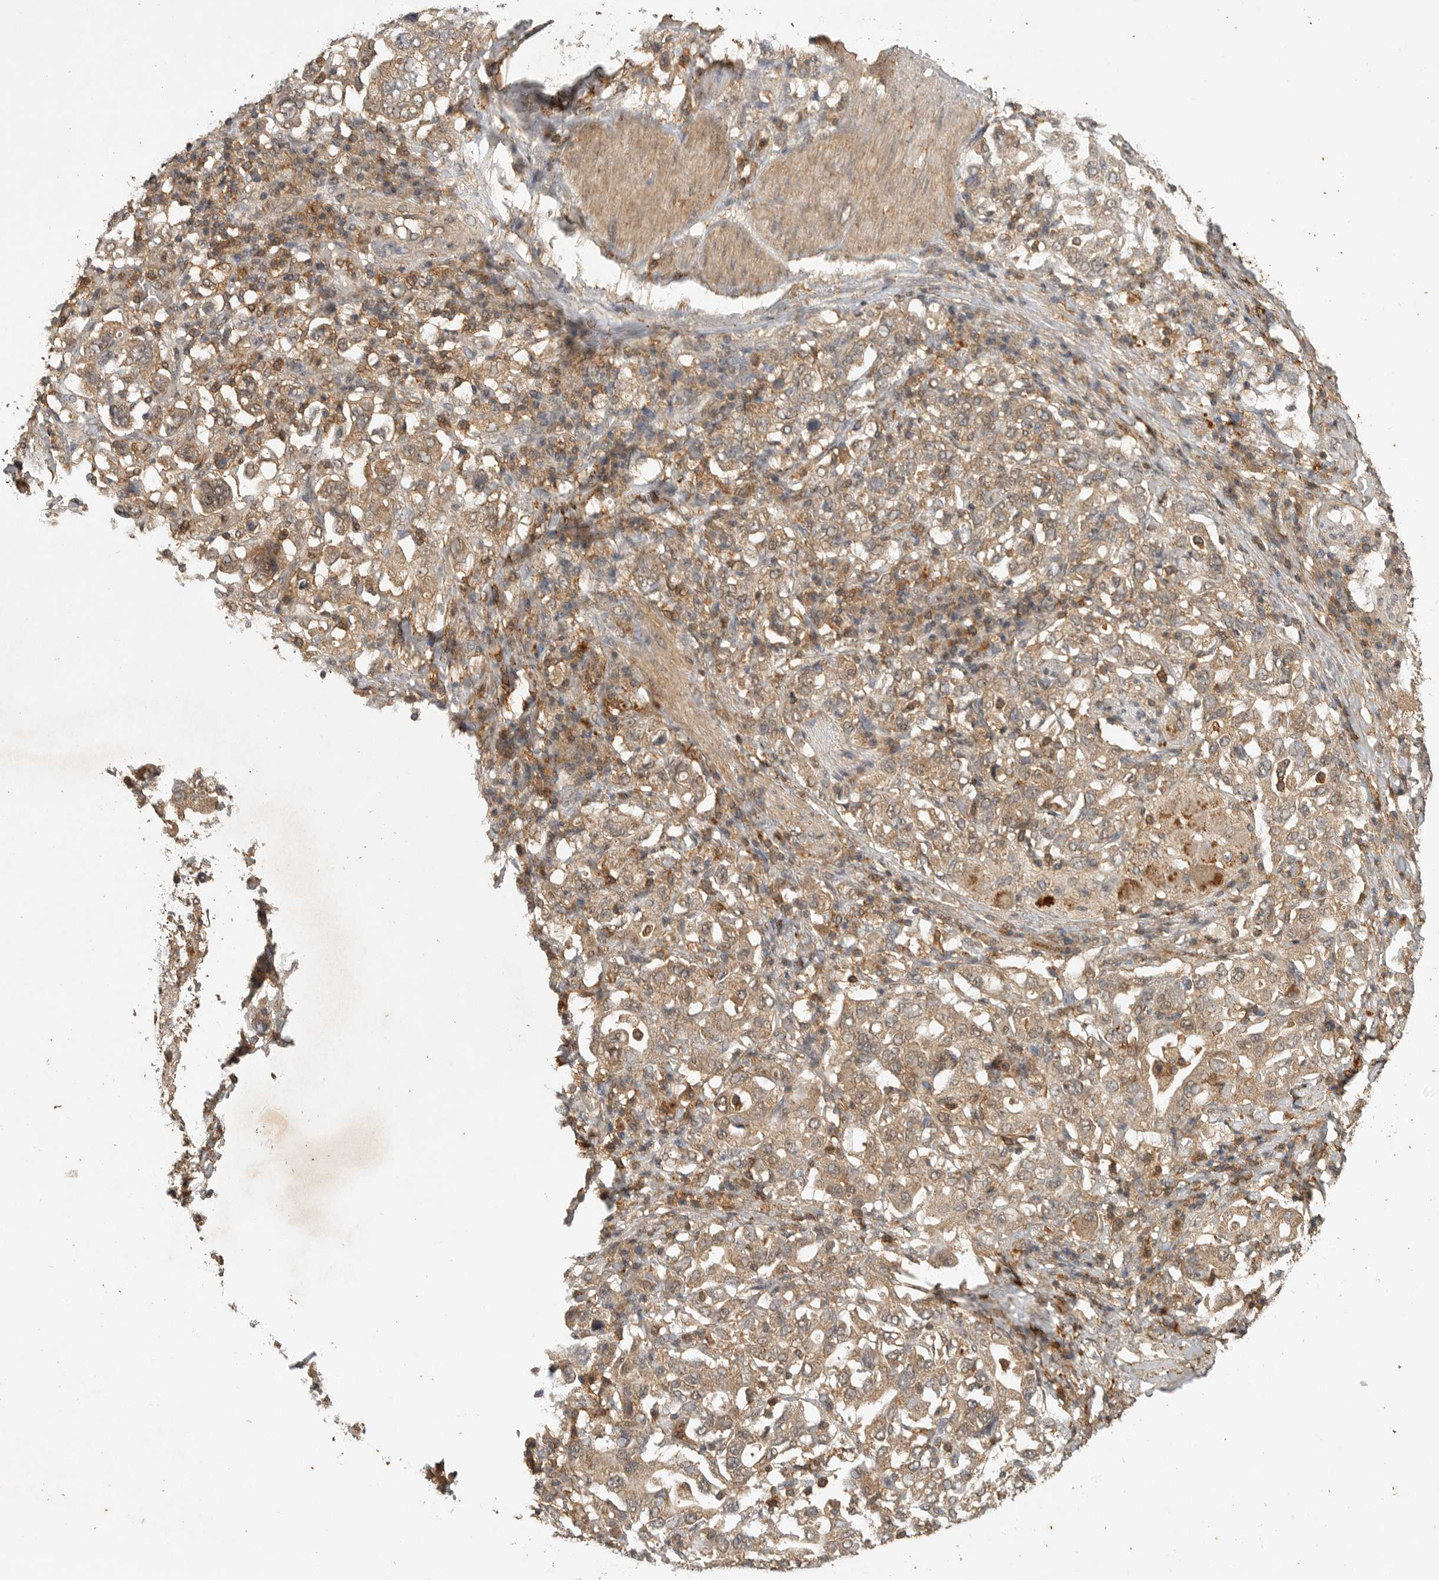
{"staining": {"intensity": "weak", "quantity": ">75%", "location": "cytoplasmic/membranous"}, "tissue": "stomach cancer", "cell_type": "Tumor cells", "image_type": "cancer", "snomed": [{"axis": "morphology", "description": "Adenocarcinoma, NOS"}, {"axis": "topography", "description": "Stomach, upper"}], "caption": "IHC of human stomach cancer (adenocarcinoma) shows low levels of weak cytoplasmic/membranous expression in about >75% of tumor cells.", "gene": "ICOSLG", "patient": {"sex": "male", "age": 62}}